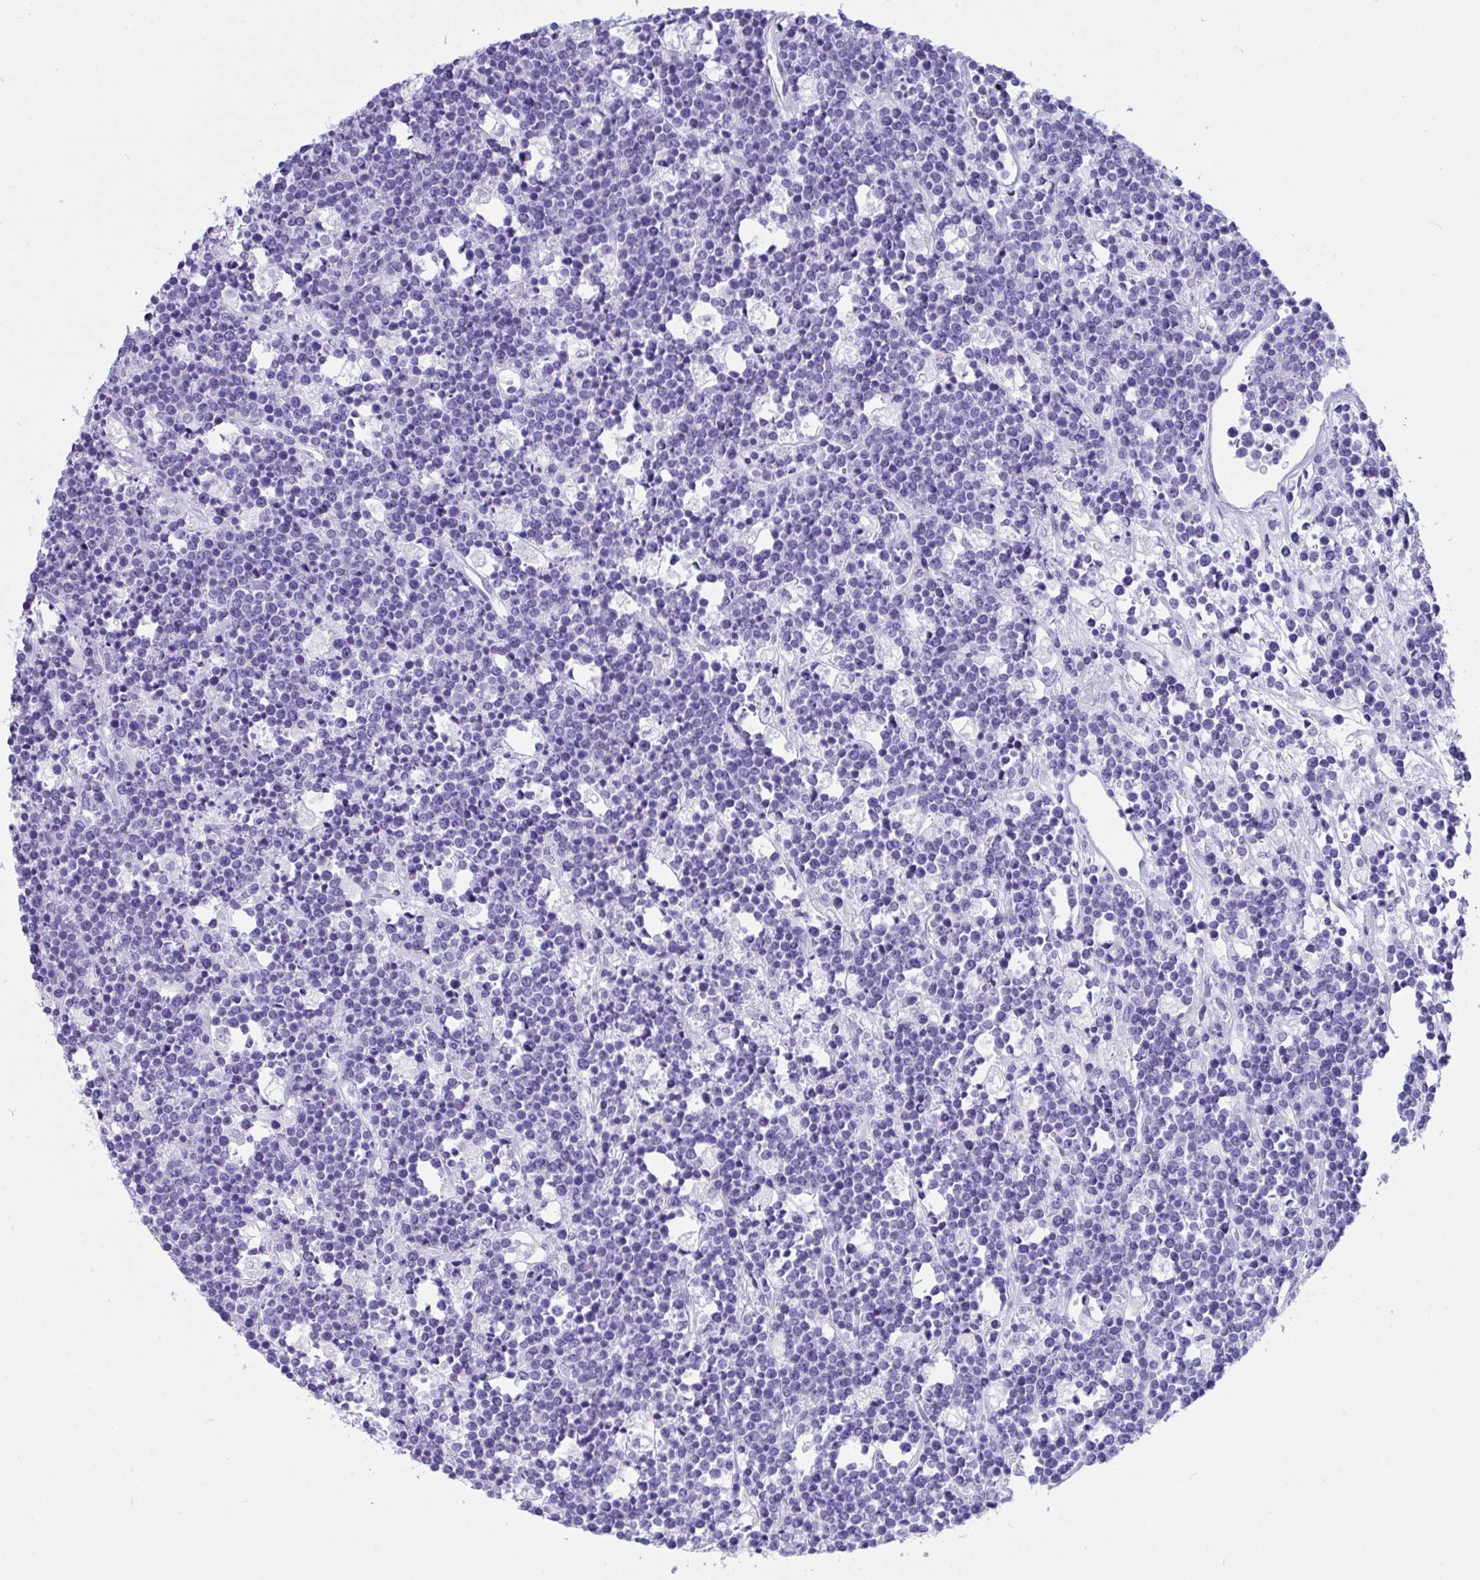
{"staining": {"intensity": "negative", "quantity": "none", "location": "none"}, "tissue": "lymphoma", "cell_type": "Tumor cells", "image_type": "cancer", "snomed": [{"axis": "morphology", "description": "Malignant lymphoma, non-Hodgkin's type, High grade"}, {"axis": "topography", "description": "Ovary"}], "caption": "Immunohistochemical staining of high-grade malignant lymphoma, non-Hodgkin's type reveals no significant staining in tumor cells.", "gene": "BEST4", "patient": {"sex": "female", "age": 56}}